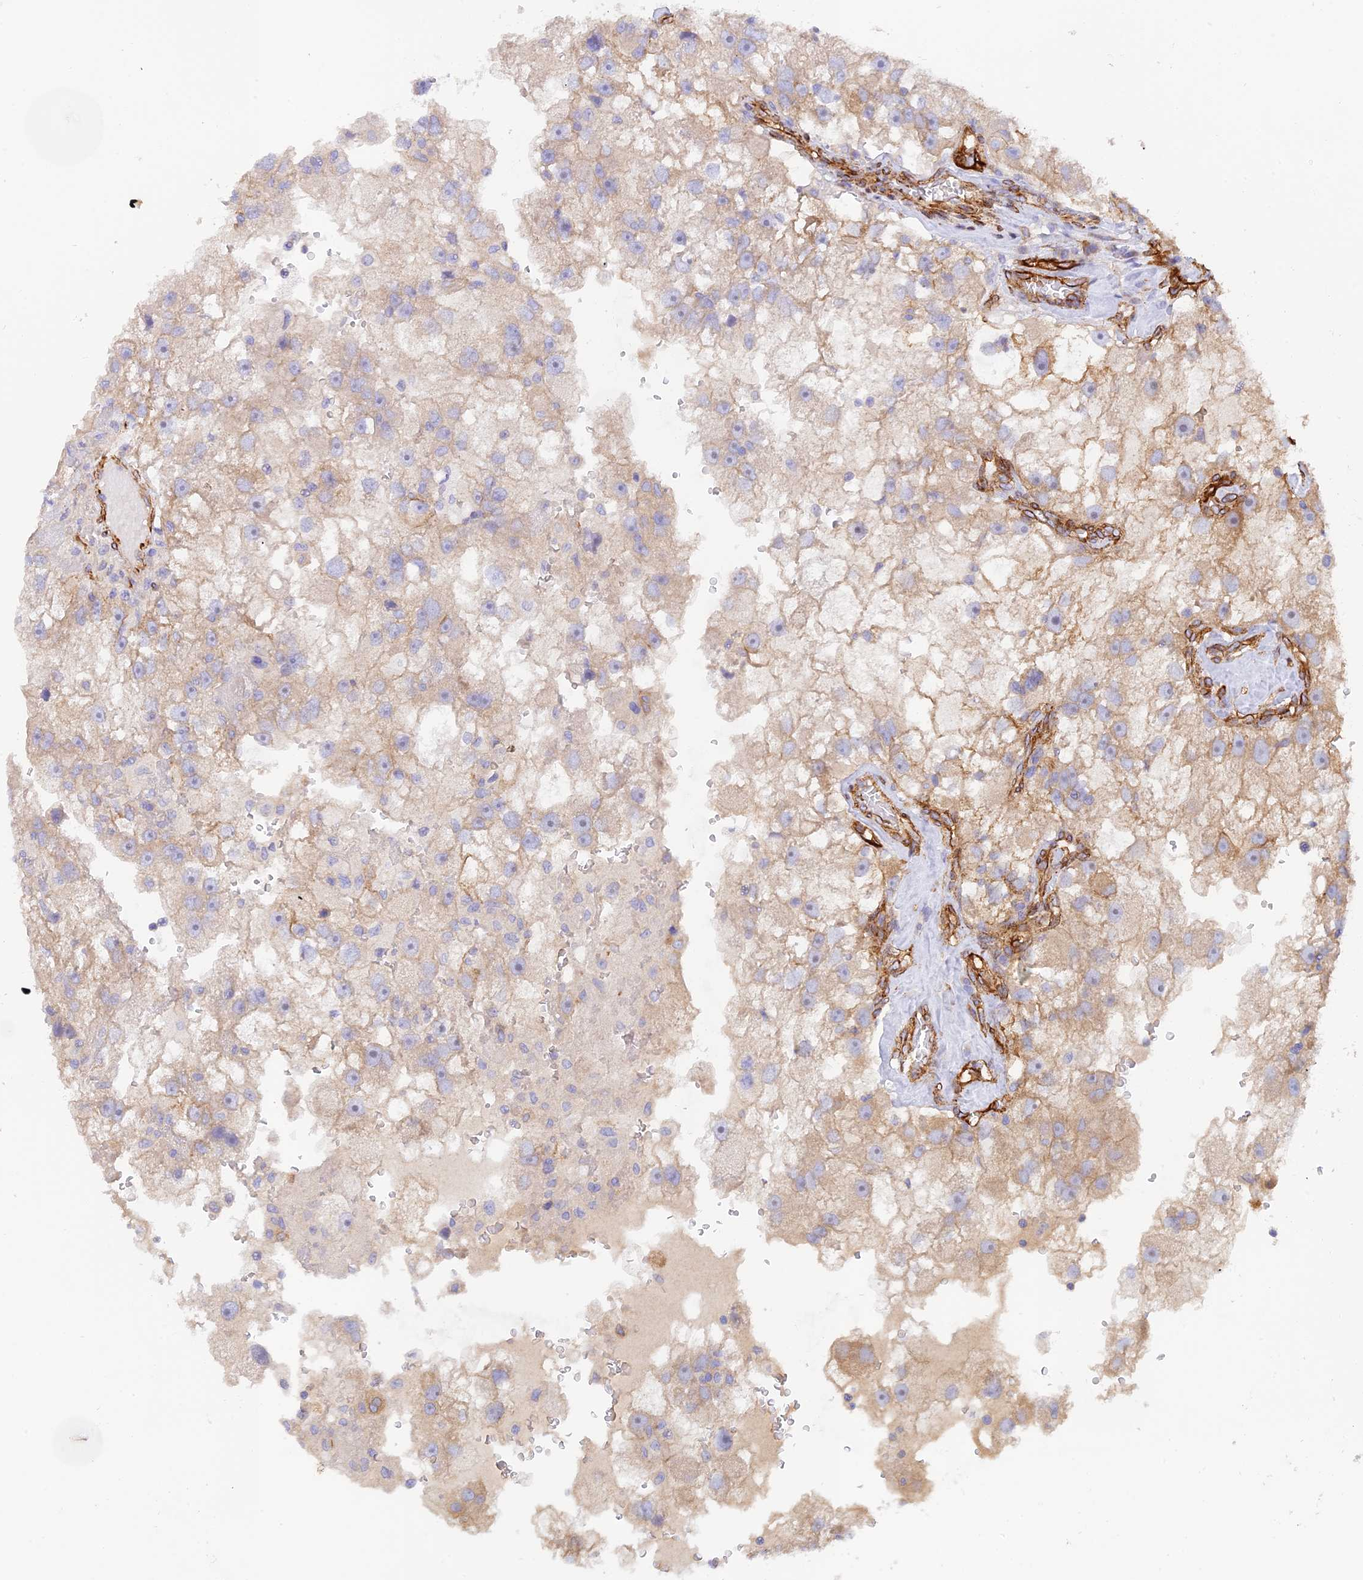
{"staining": {"intensity": "weak", "quantity": "25%-75%", "location": "cytoplasmic/membranous"}, "tissue": "renal cancer", "cell_type": "Tumor cells", "image_type": "cancer", "snomed": [{"axis": "morphology", "description": "Adenocarcinoma, NOS"}, {"axis": "topography", "description": "Kidney"}], "caption": "Human renal cancer (adenocarcinoma) stained for a protein (brown) exhibits weak cytoplasmic/membranous positive expression in approximately 25%-75% of tumor cells.", "gene": "MYO9A", "patient": {"sex": "male", "age": 63}}